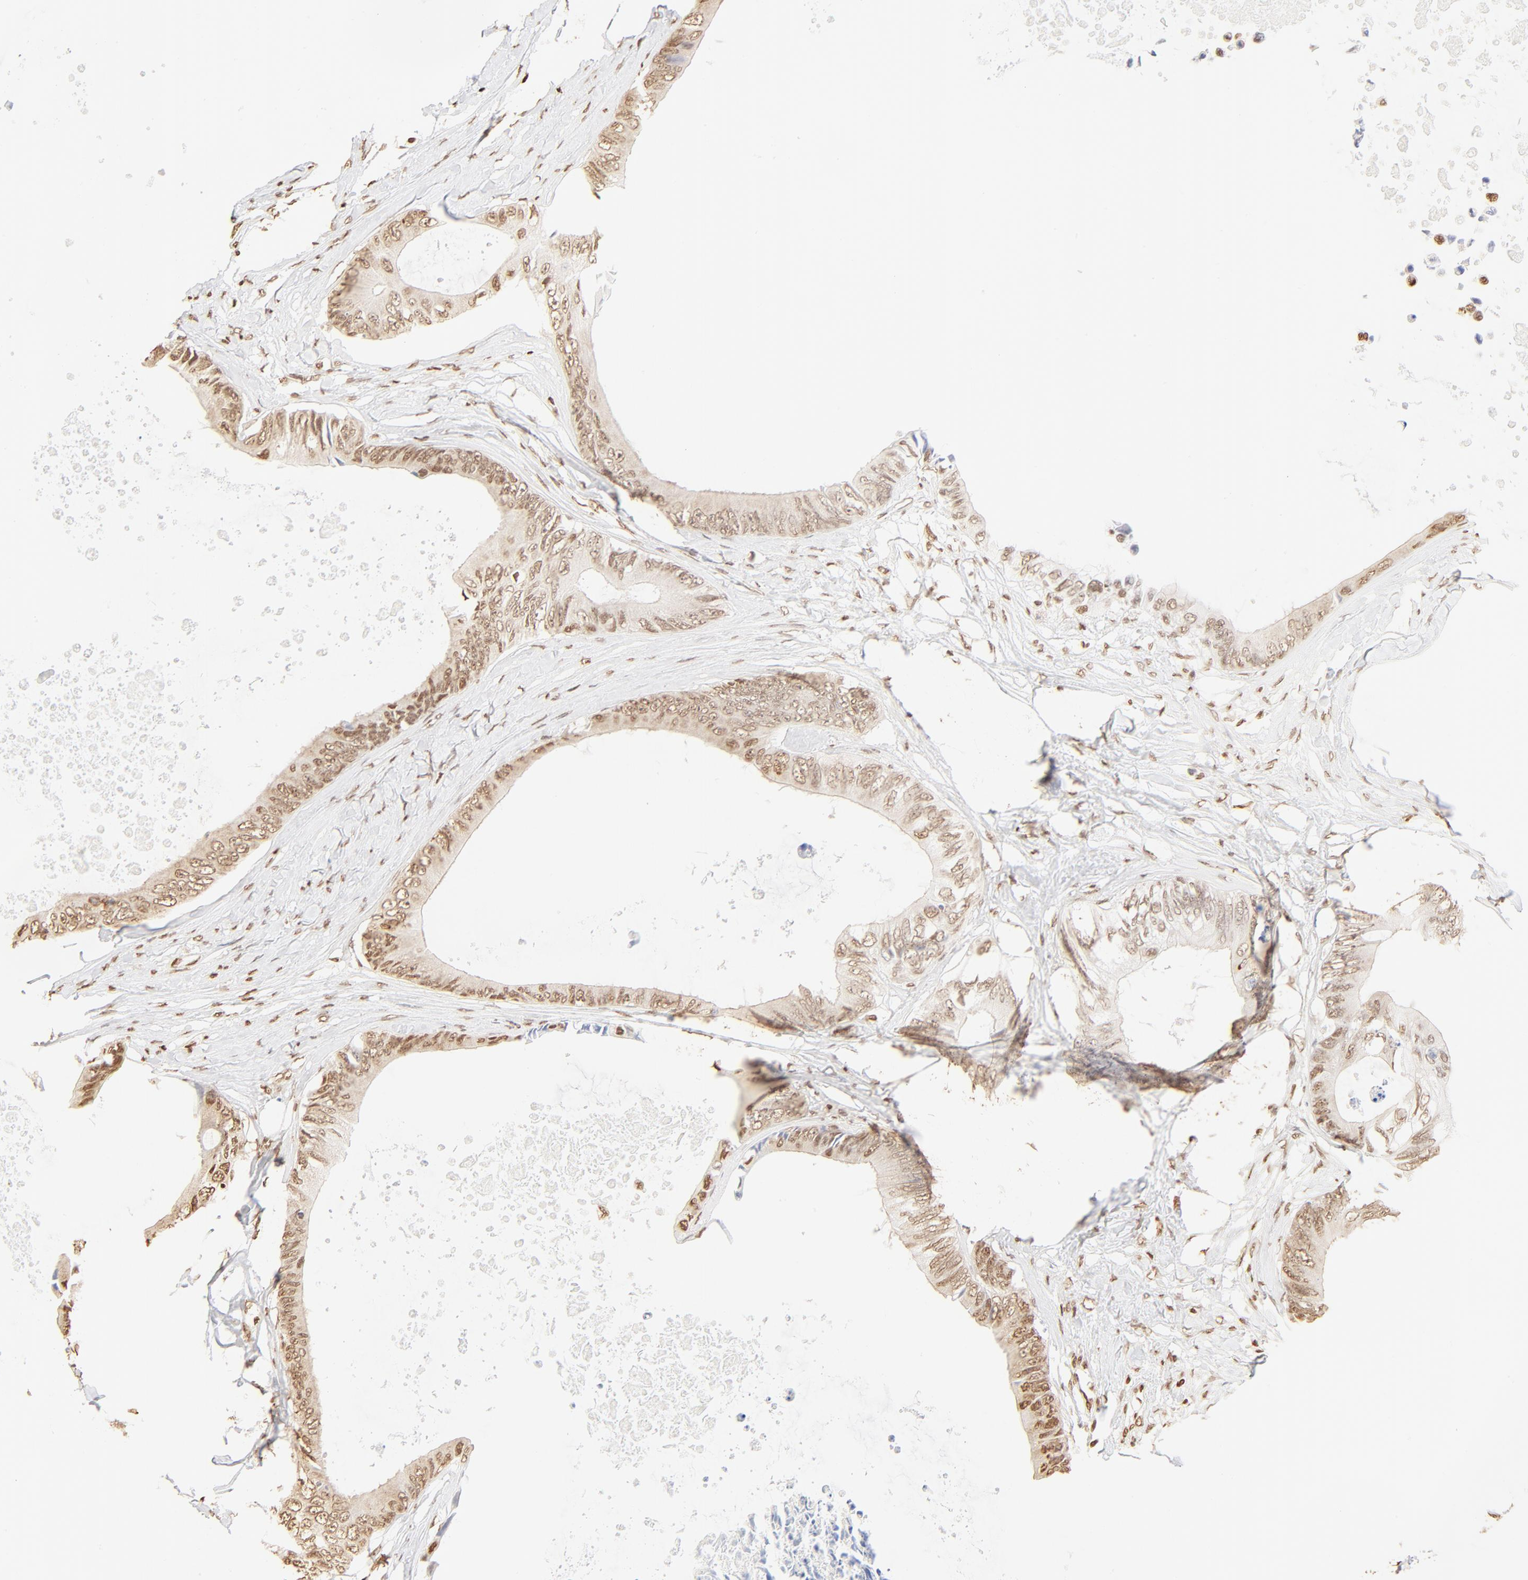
{"staining": {"intensity": "moderate", "quantity": ">75%", "location": "cytoplasmic/membranous,nuclear"}, "tissue": "colorectal cancer", "cell_type": "Tumor cells", "image_type": "cancer", "snomed": [{"axis": "morphology", "description": "Normal tissue, NOS"}, {"axis": "morphology", "description": "Adenocarcinoma, NOS"}, {"axis": "topography", "description": "Rectum"}, {"axis": "topography", "description": "Peripheral nerve tissue"}], "caption": "Immunohistochemistry of human adenocarcinoma (colorectal) exhibits medium levels of moderate cytoplasmic/membranous and nuclear positivity in about >75% of tumor cells.", "gene": "ZNF540", "patient": {"sex": "female", "age": 77}}